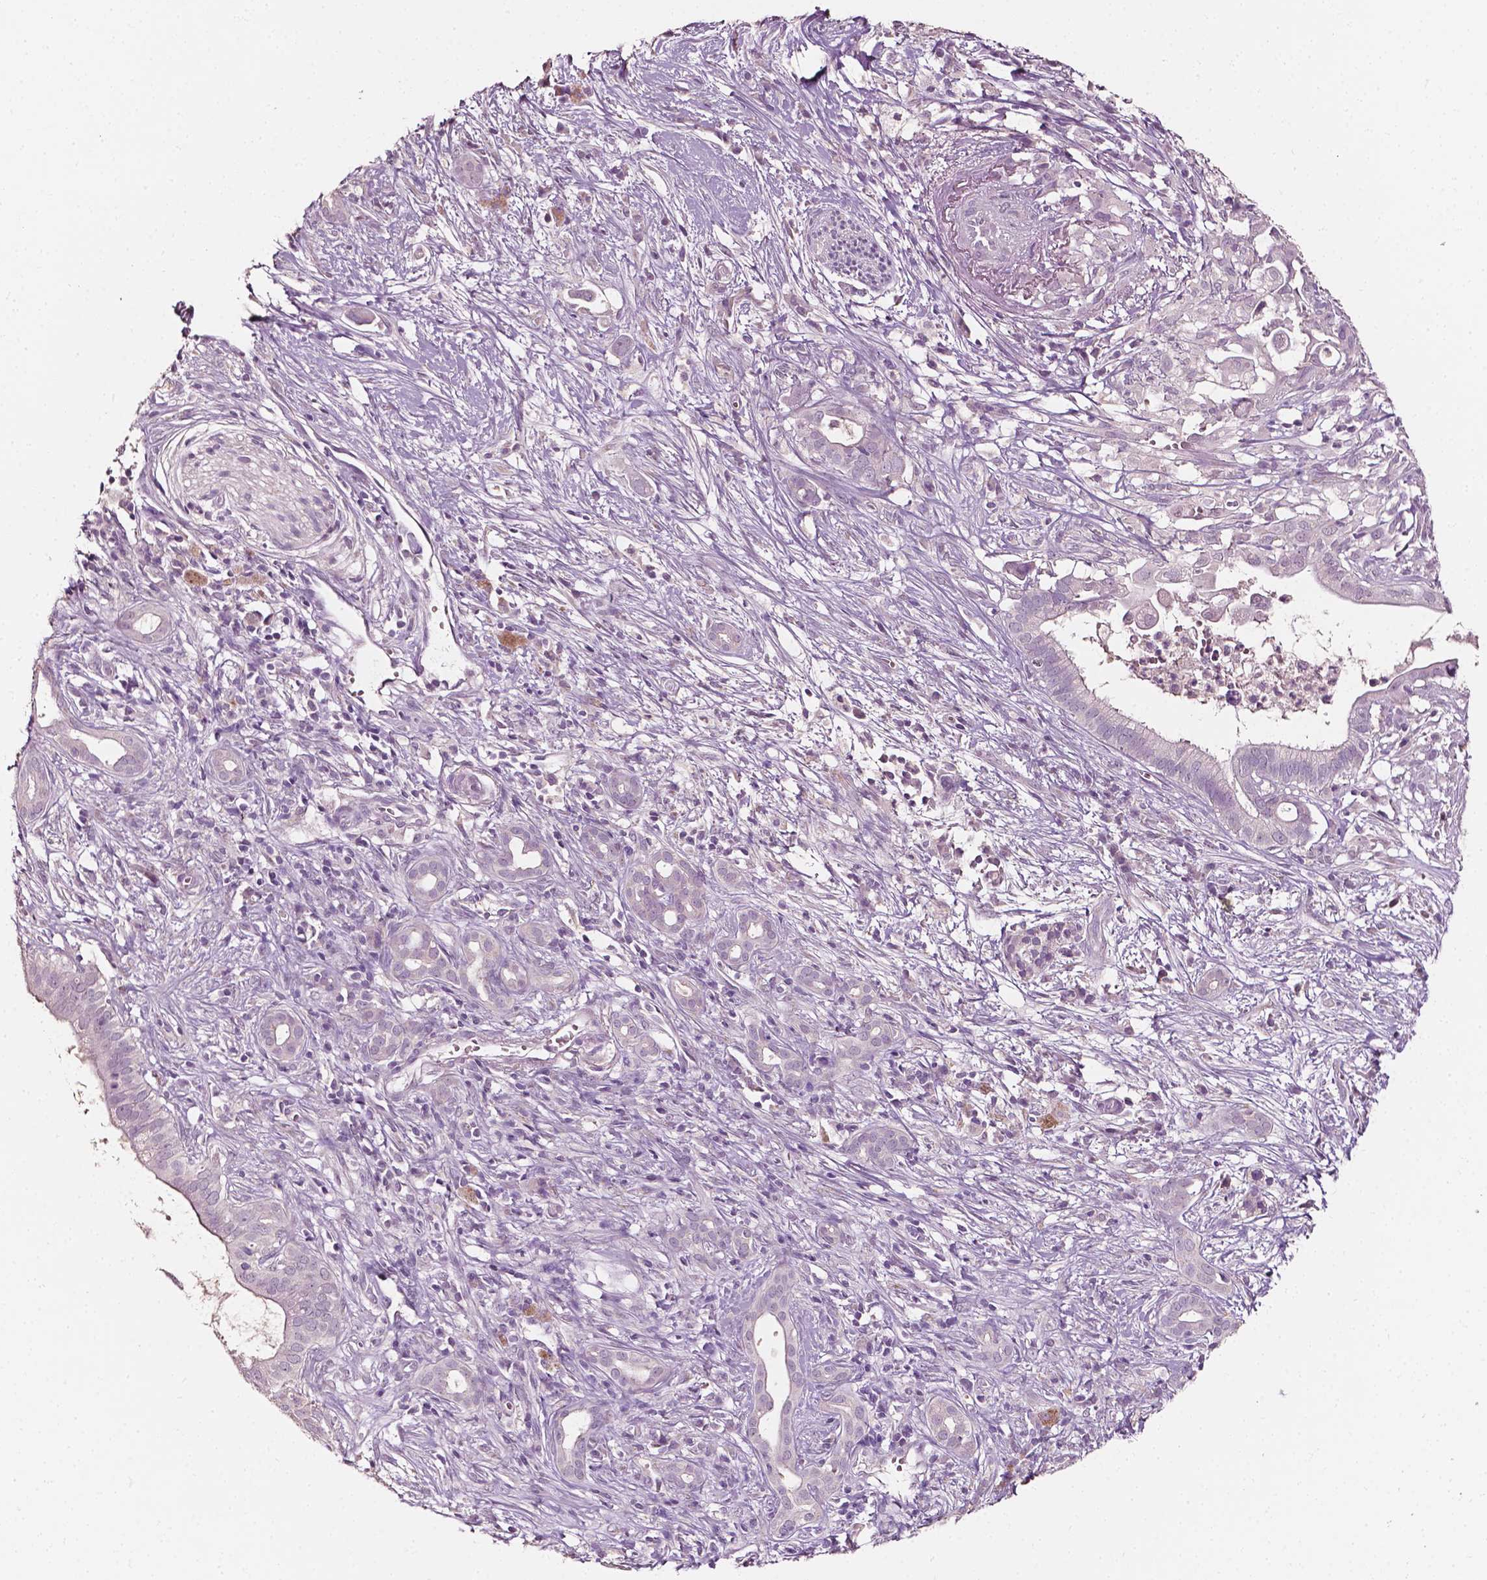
{"staining": {"intensity": "negative", "quantity": "none", "location": "none"}, "tissue": "pancreatic cancer", "cell_type": "Tumor cells", "image_type": "cancer", "snomed": [{"axis": "morphology", "description": "Adenocarcinoma, NOS"}, {"axis": "topography", "description": "Pancreas"}], "caption": "Immunohistochemistry histopathology image of neoplastic tissue: pancreatic cancer (adenocarcinoma) stained with DAB shows no significant protein positivity in tumor cells. Nuclei are stained in blue.", "gene": "PLA2R1", "patient": {"sex": "male", "age": 61}}